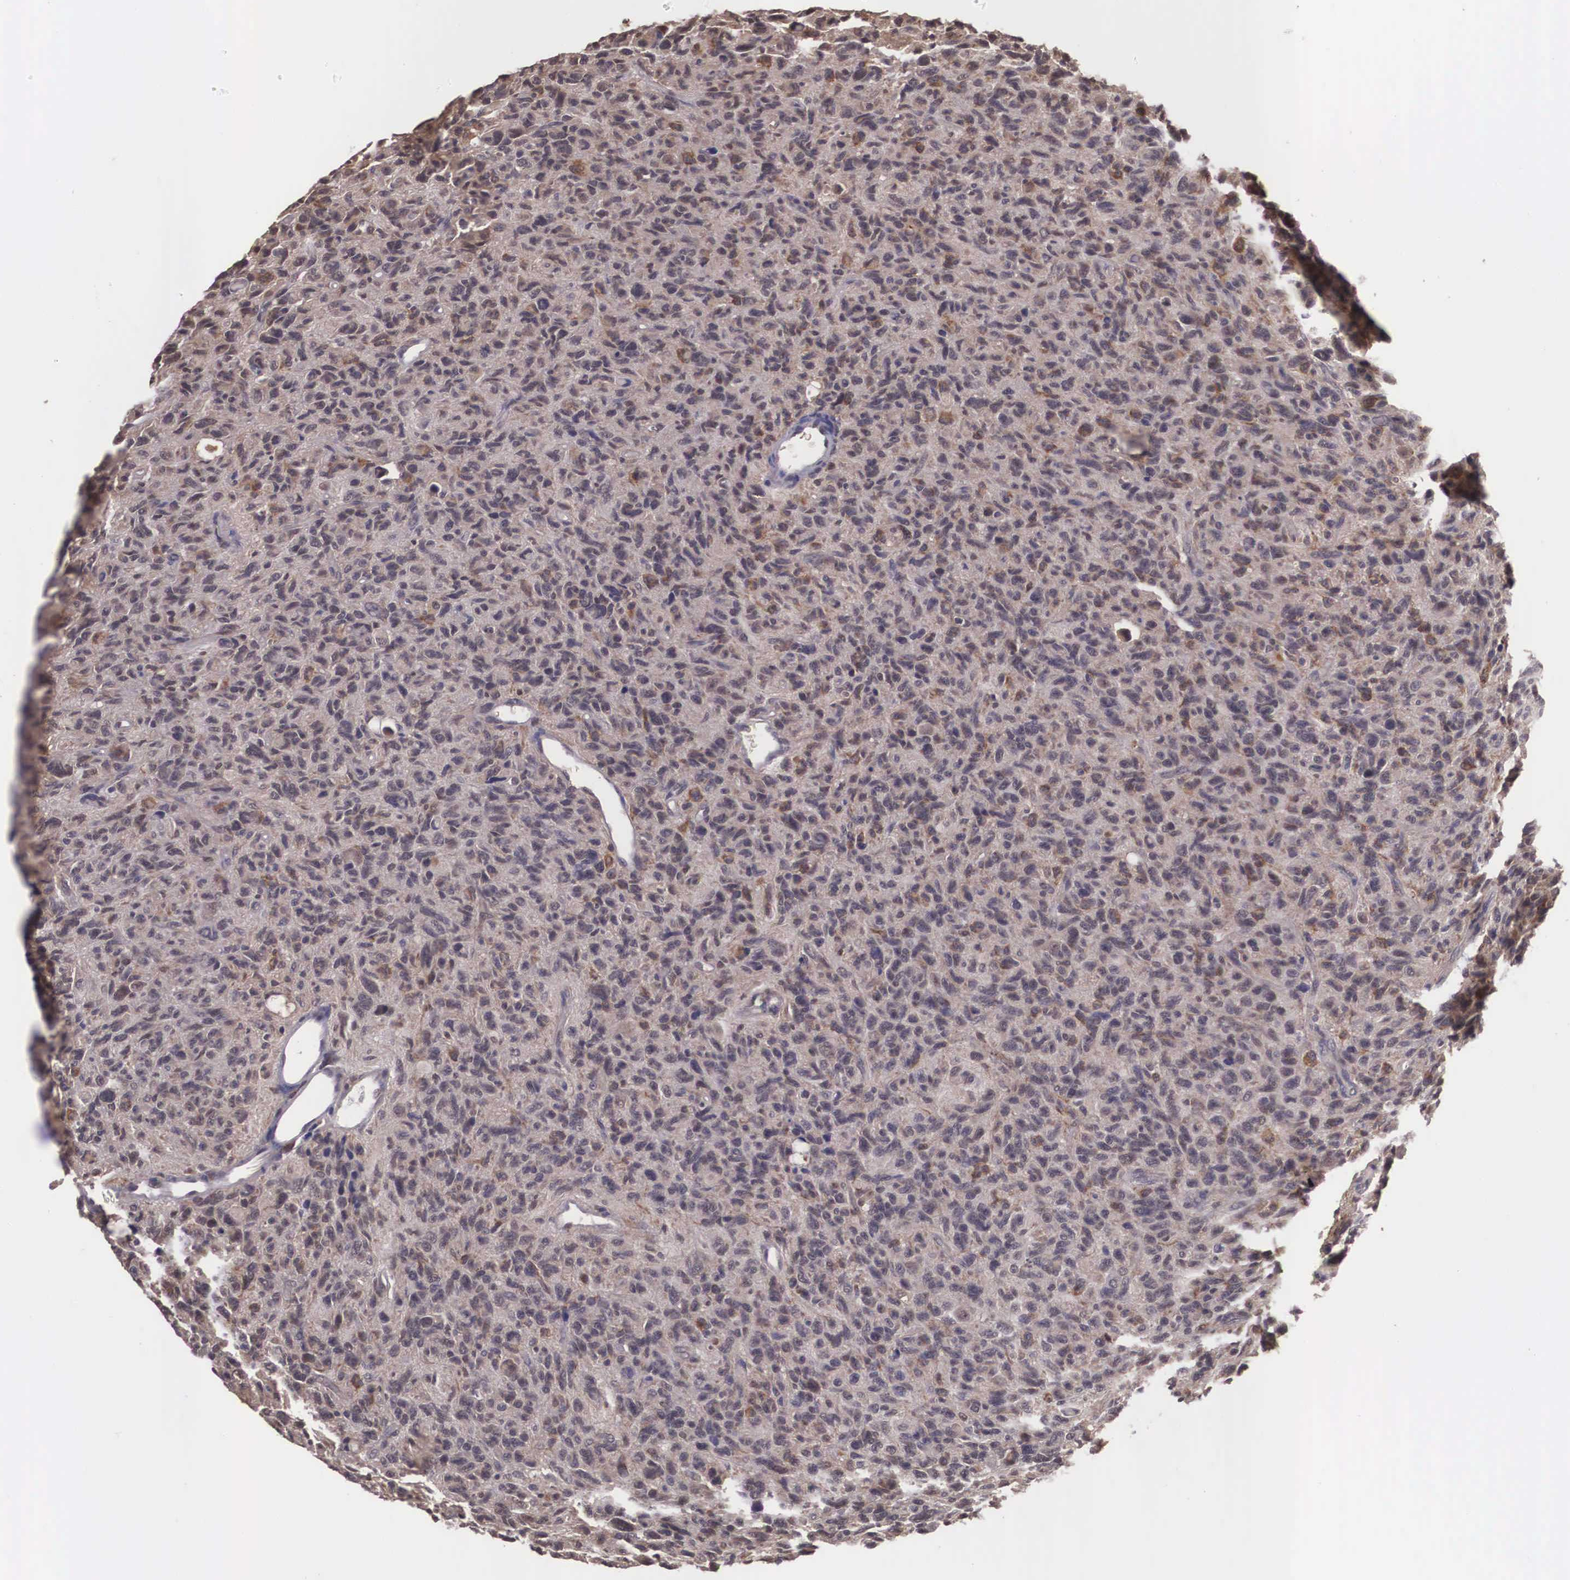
{"staining": {"intensity": "moderate", "quantity": ">75%", "location": "cytoplasmic/membranous"}, "tissue": "glioma", "cell_type": "Tumor cells", "image_type": "cancer", "snomed": [{"axis": "morphology", "description": "Glioma, malignant, High grade"}, {"axis": "topography", "description": "Brain"}], "caption": "About >75% of tumor cells in human malignant glioma (high-grade) demonstrate moderate cytoplasmic/membranous protein positivity as visualized by brown immunohistochemical staining.", "gene": "VASH1", "patient": {"sex": "female", "age": 60}}